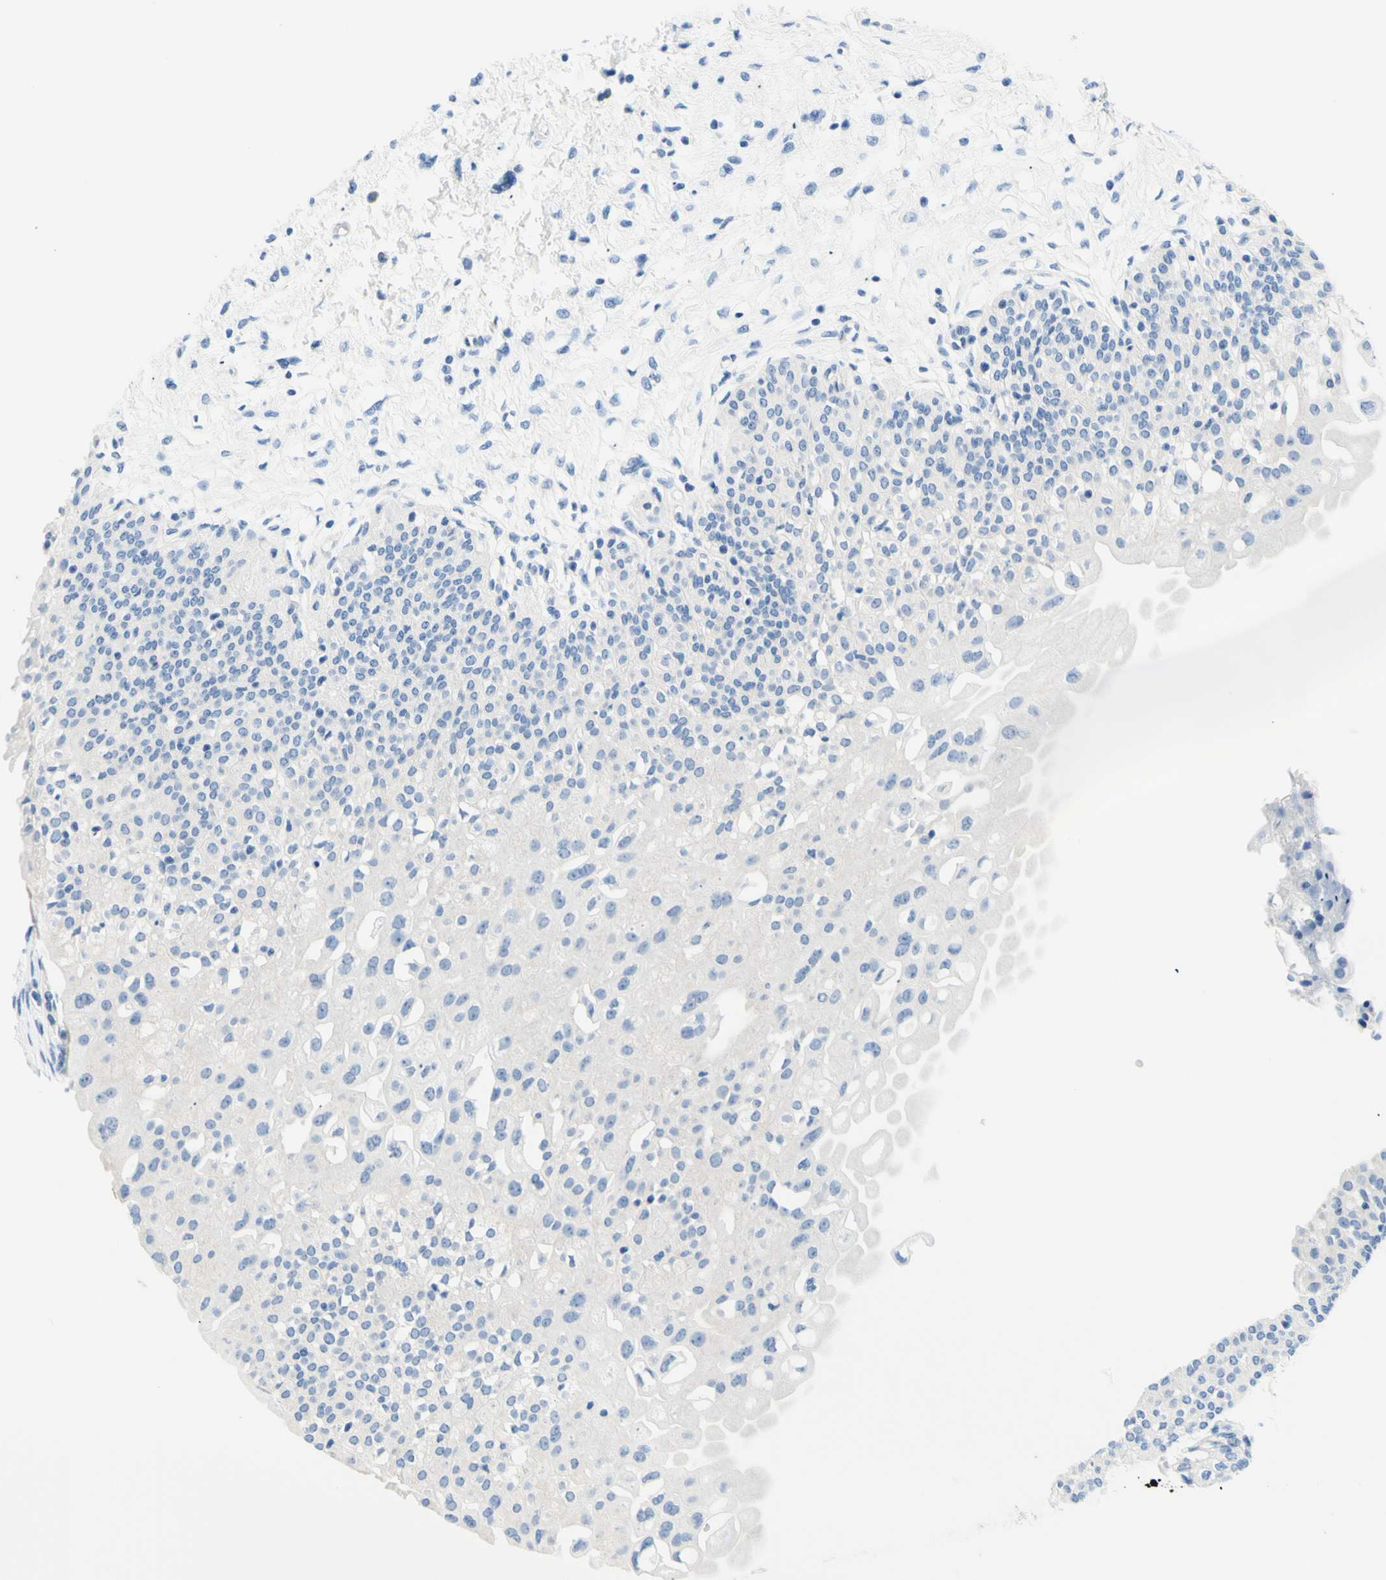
{"staining": {"intensity": "negative", "quantity": "none", "location": "none"}, "tissue": "urinary bladder", "cell_type": "Urothelial cells", "image_type": "normal", "snomed": [{"axis": "morphology", "description": "Normal tissue, NOS"}, {"axis": "topography", "description": "Urinary bladder"}], "caption": "Unremarkable urinary bladder was stained to show a protein in brown. There is no significant staining in urothelial cells. (DAB (3,3'-diaminobenzidine) immunohistochemistry with hematoxylin counter stain).", "gene": "HPCA", "patient": {"sex": "male", "age": 55}}